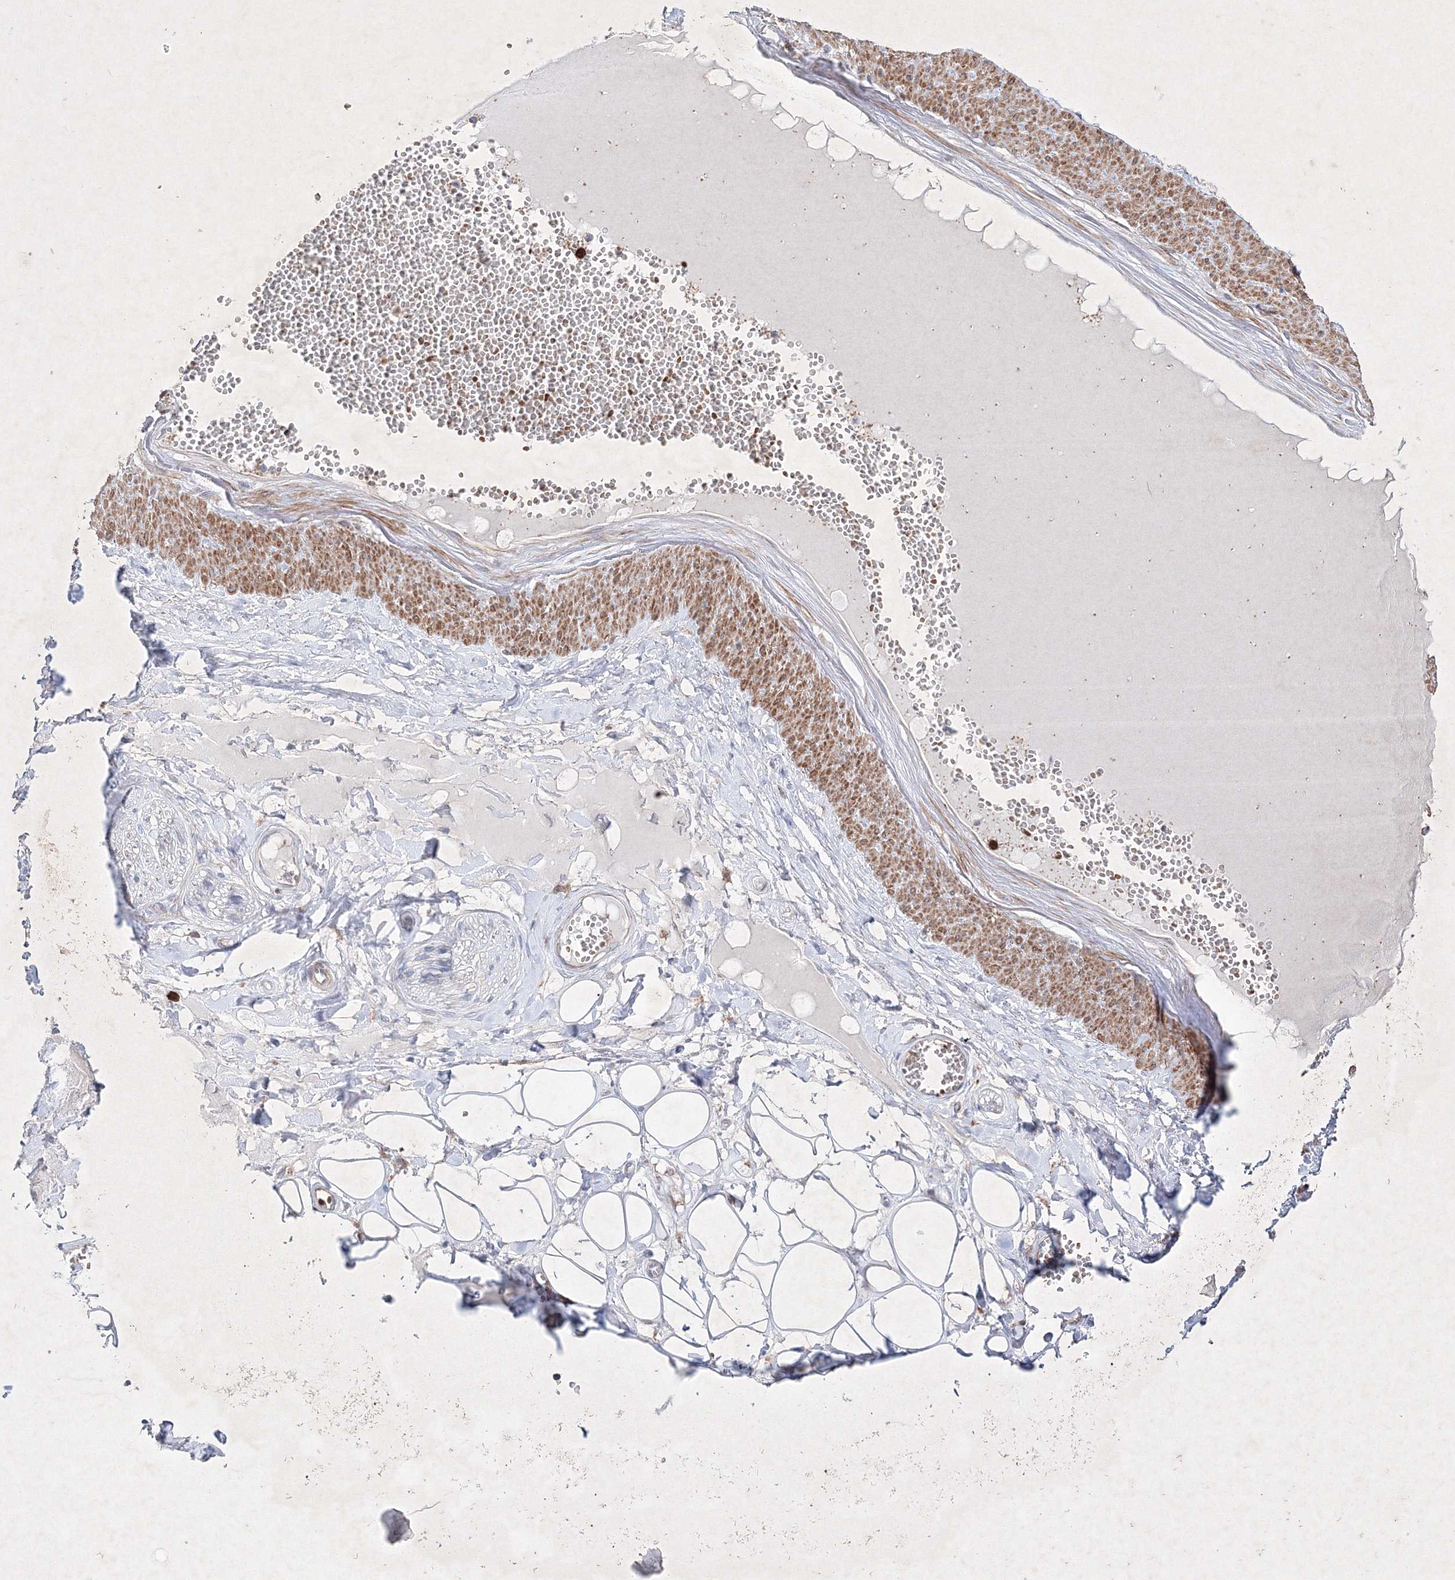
{"staining": {"intensity": "weak", "quantity": ">75%", "location": "cytoplasmic/membranous"}, "tissue": "adipose tissue", "cell_type": "Adipocytes", "image_type": "normal", "snomed": [{"axis": "morphology", "description": "Normal tissue, NOS"}, {"axis": "morphology", "description": "Inflammation, NOS"}, {"axis": "topography", "description": "Salivary gland"}, {"axis": "topography", "description": "Peripheral nerve tissue"}], "caption": "Immunohistochemical staining of unremarkable human adipose tissue demonstrates >75% levels of weak cytoplasmic/membranous protein expression in about >75% of adipocytes.", "gene": "OPA1", "patient": {"sex": "female", "age": 75}}